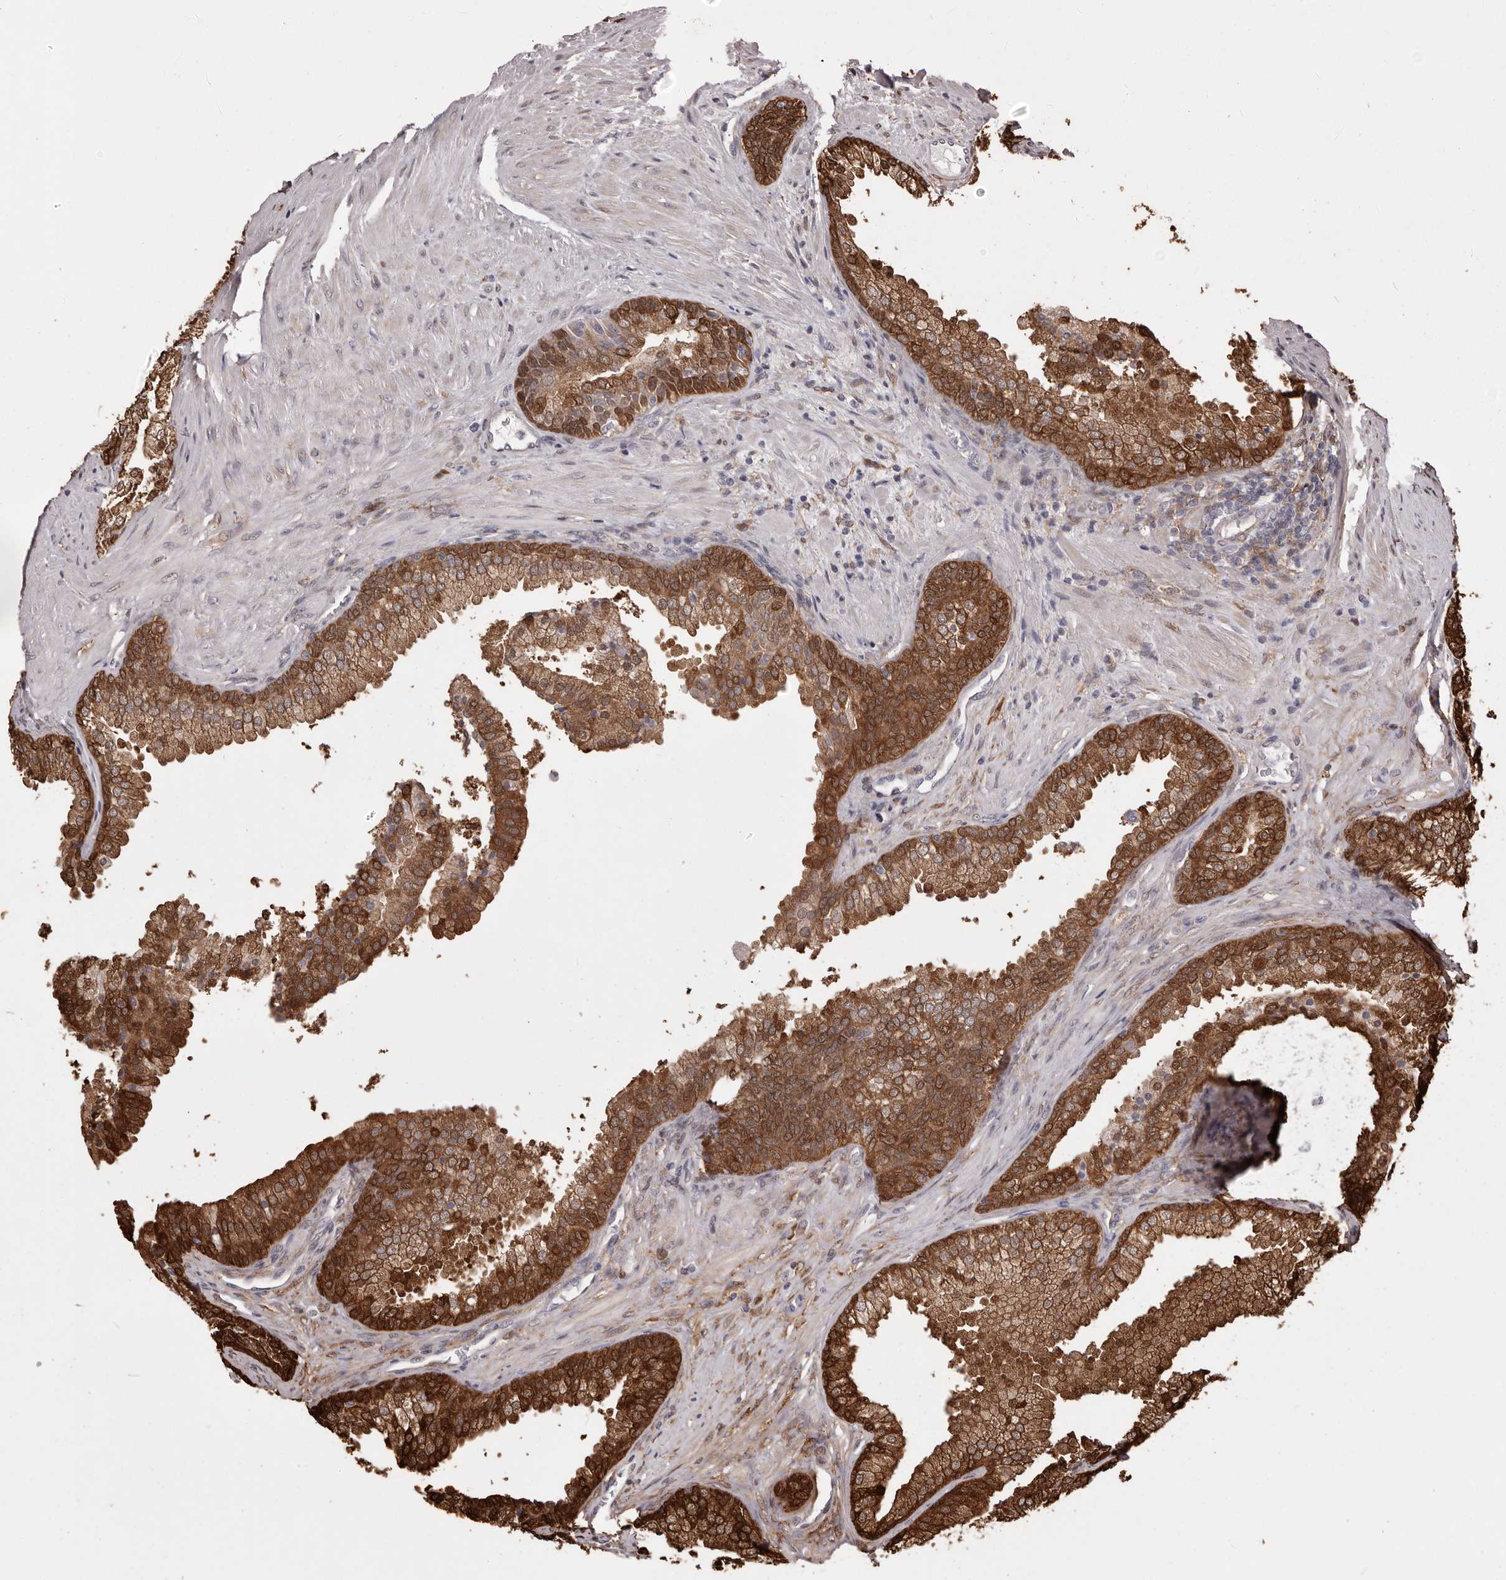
{"staining": {"intensity": "strong", "quantity": ">75%", "location": "cytoplasmic/membranous"}, "tissue": "prostate", "cell_type": "Glandular cells", "image_type": "normal", "snomed": [{"axis": "morphology", "description": "Normal tissue, NOS"}, {"axis": "topography", "description": "Prostate"}], "caption": "This micrograph exhibits immunohistochemistry staining of benign prostate, with high strong cytoplasmic/membranous expression in about >75% of glandular cells.", "gene": "GFOD1", "patient": {"sex": "male", "age": 76}}